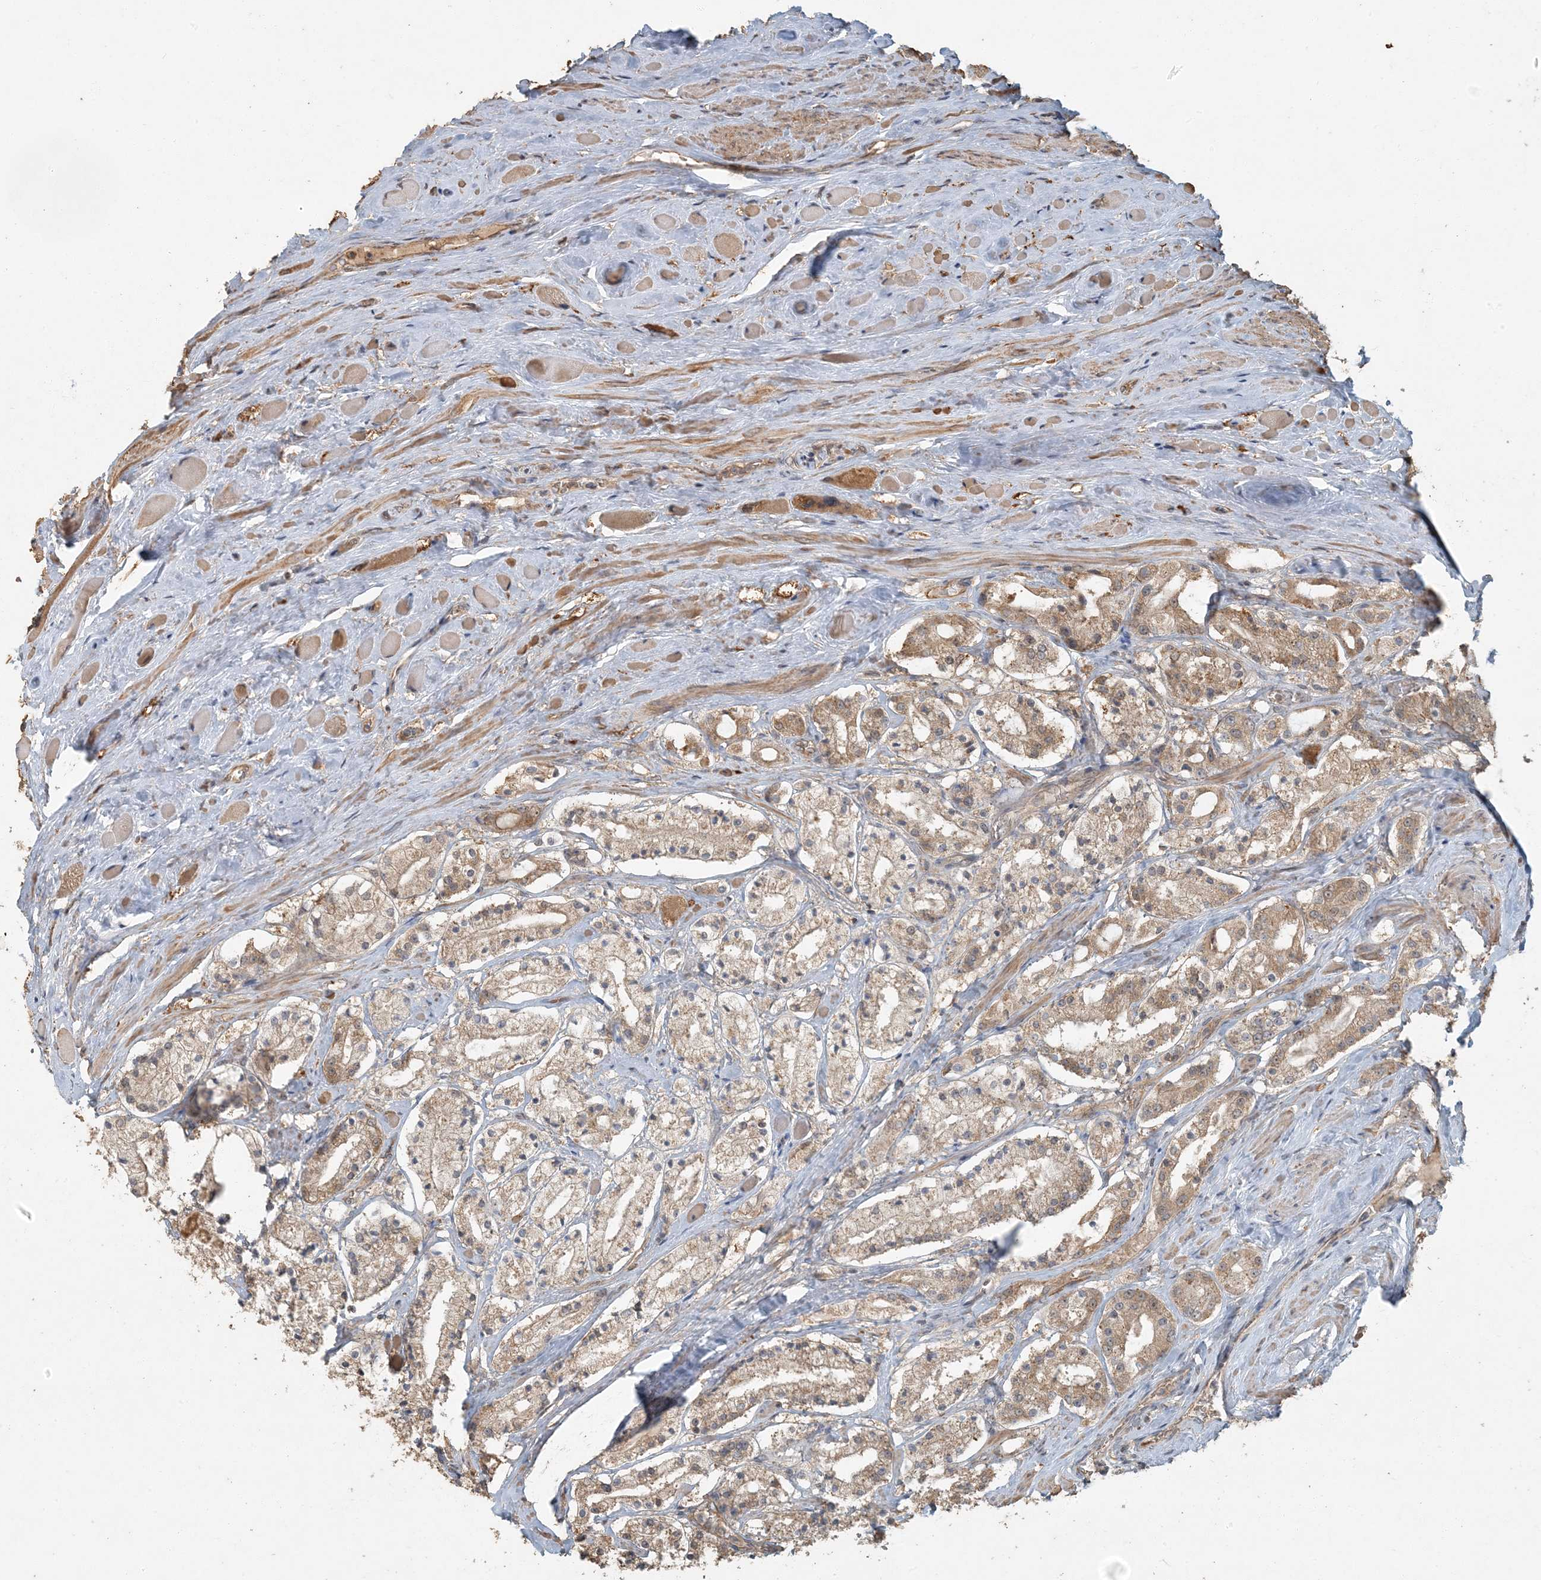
{"staining": {"intensity": "moderate", "quantity": ">75%", "location": "cytoplasmic/membranous"}, "tissue": "prostate cancer", "cell_type": "Tumor cells", "image_type": "cancer", "snomed": [{"axis": "morphology", "description": "Adenocarcinoma, High grade"}, {"axis": "topography", "description": "Prostate"}], "caption": "High-grade adenocarcinoma (prostate) stained with immunohistochemistry demonstrates moderate cytoplasmic/membranous expression in about >75% of tumor cells. The staining is performed using DAB brown chromogen to label protein expression. The nuclei are counter-stained blue using hematoxylin.", "gene": "AK9", "patient": {"sex": "male", "age": 64}}